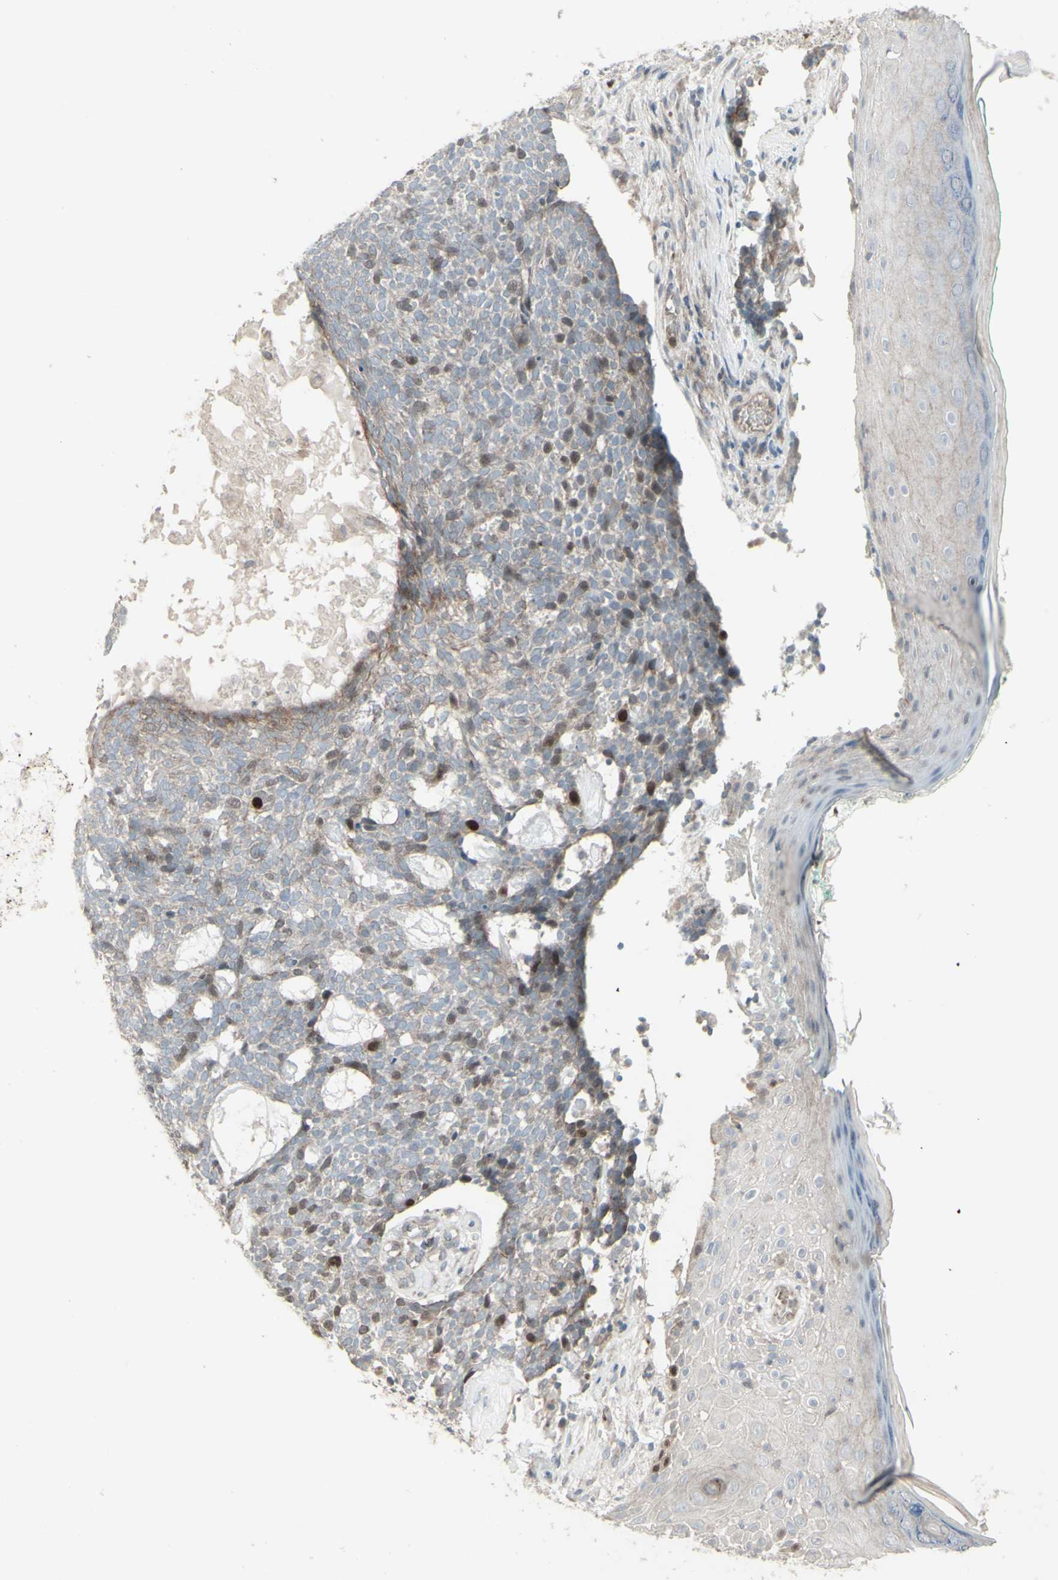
{"staining": {"intensity": "weak", "quantity": "25%-75%", "location": "nuclear"}, "tissue": "skin cancer", "cell_type": "Tumor cells", "image_type": "cancer", "snomed": [{"axis": "morphology", "description": "Basal cell carcinoma"}, {"axis": "topography", "description": "Skin"}], "caption": "Protein analysis of skin cancer tissue displays weak nuclear positivity in approximately 25%-75% of tumor cells.", "gene": "GMNN", "patient": {"sex": "female", "age": 84}}